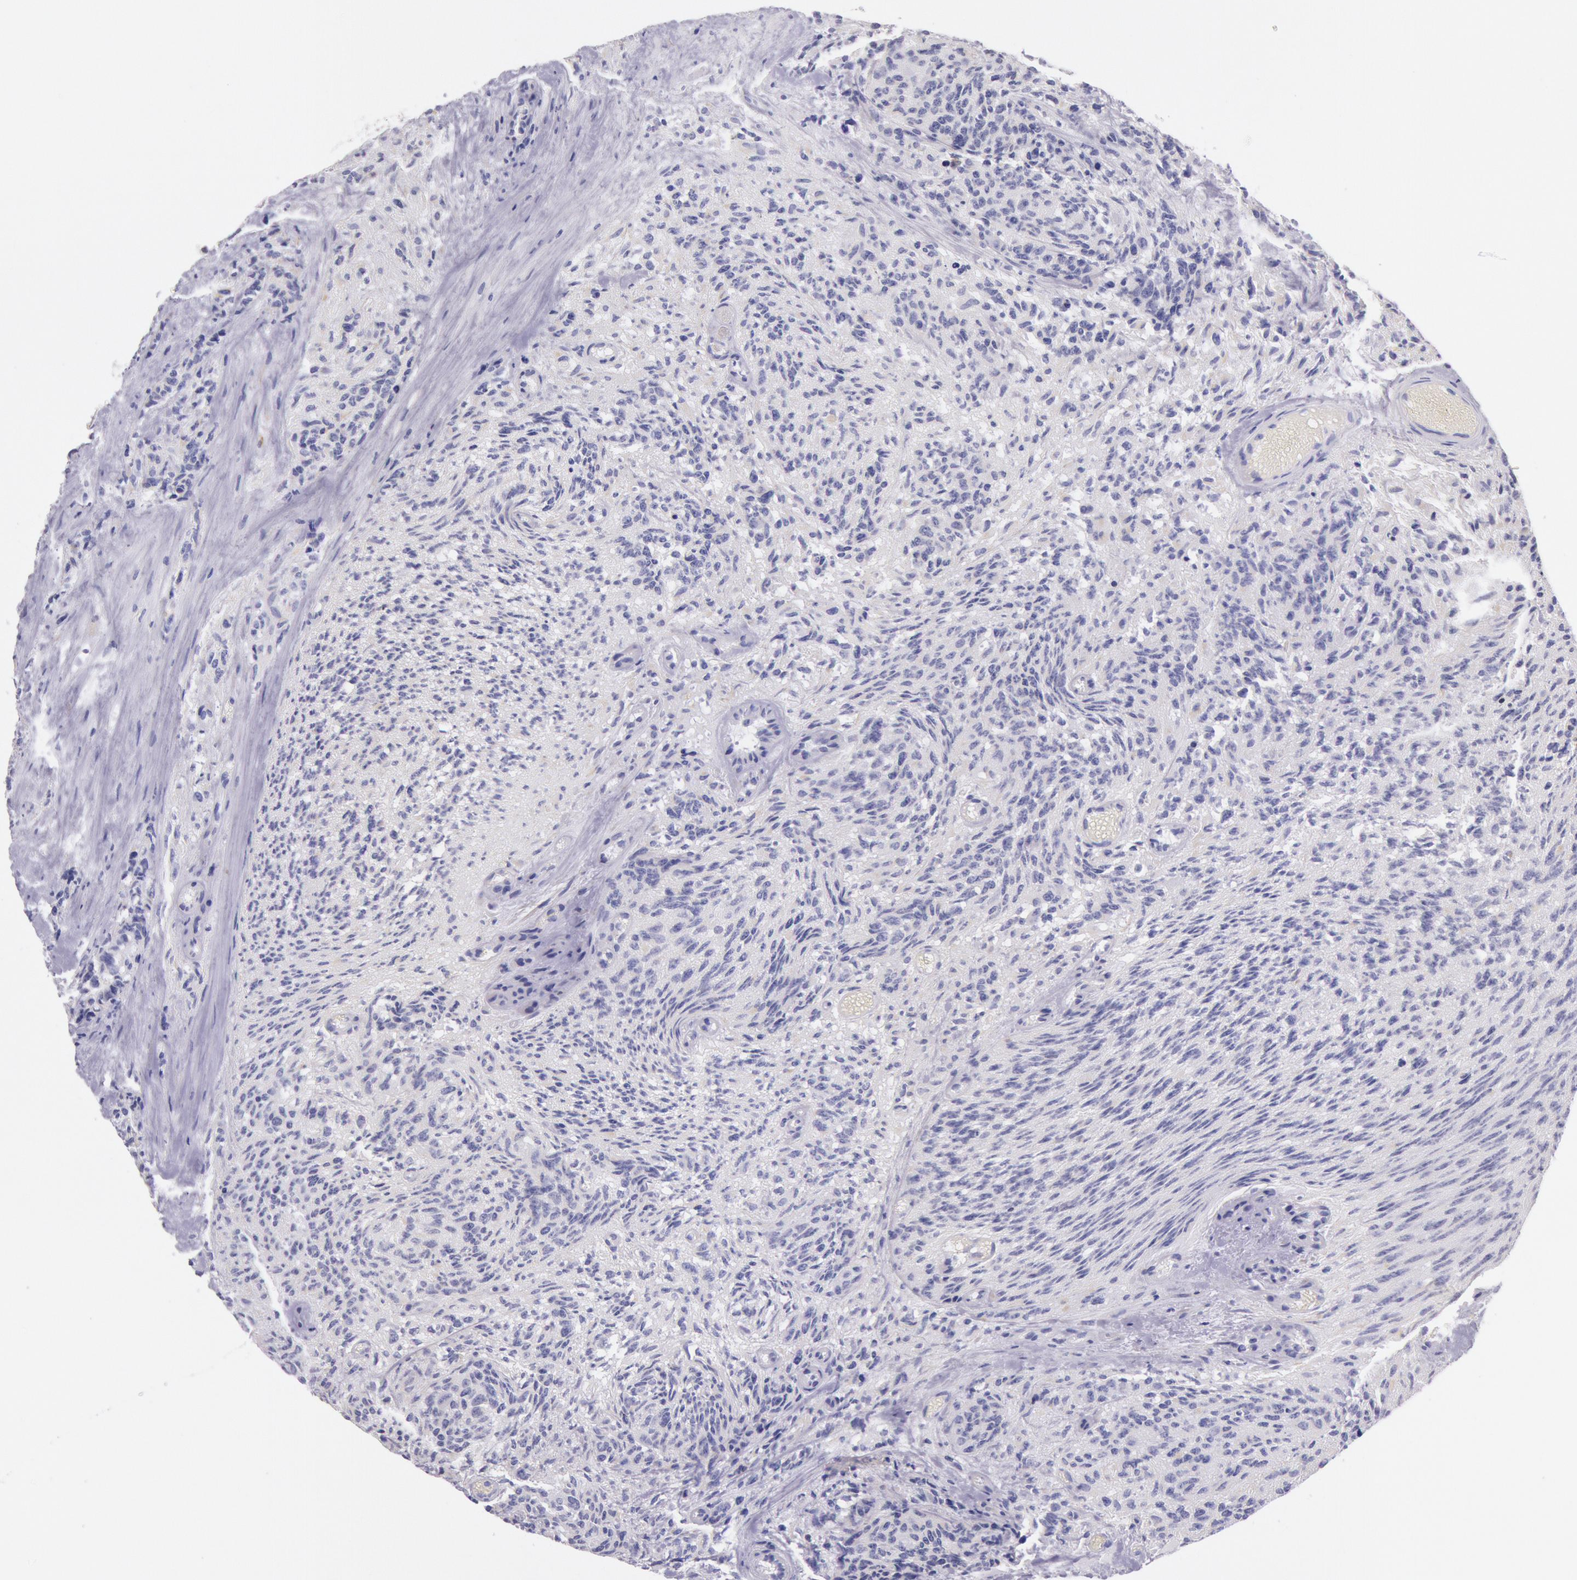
{"staining": {"intensity": "negative", "quantity": "none", "location": "none"}, "tissue": "glioma", "cell_type": "Tumor cells", "image_type": "cancer", "snomed": [{"axis": "morphology", "description": "Glioma, malignant, High grade"}, {"axis": "topography", "description": "Brain"}], "caption": "DAB (3,3'-diaminobenzidine) immunohistochemical staining of human malignant glioma (high-grade) exhibits no significant staining in tumor cells.", "gene": "KDM6A", "patient": {"sex": "male", "age": 36}}